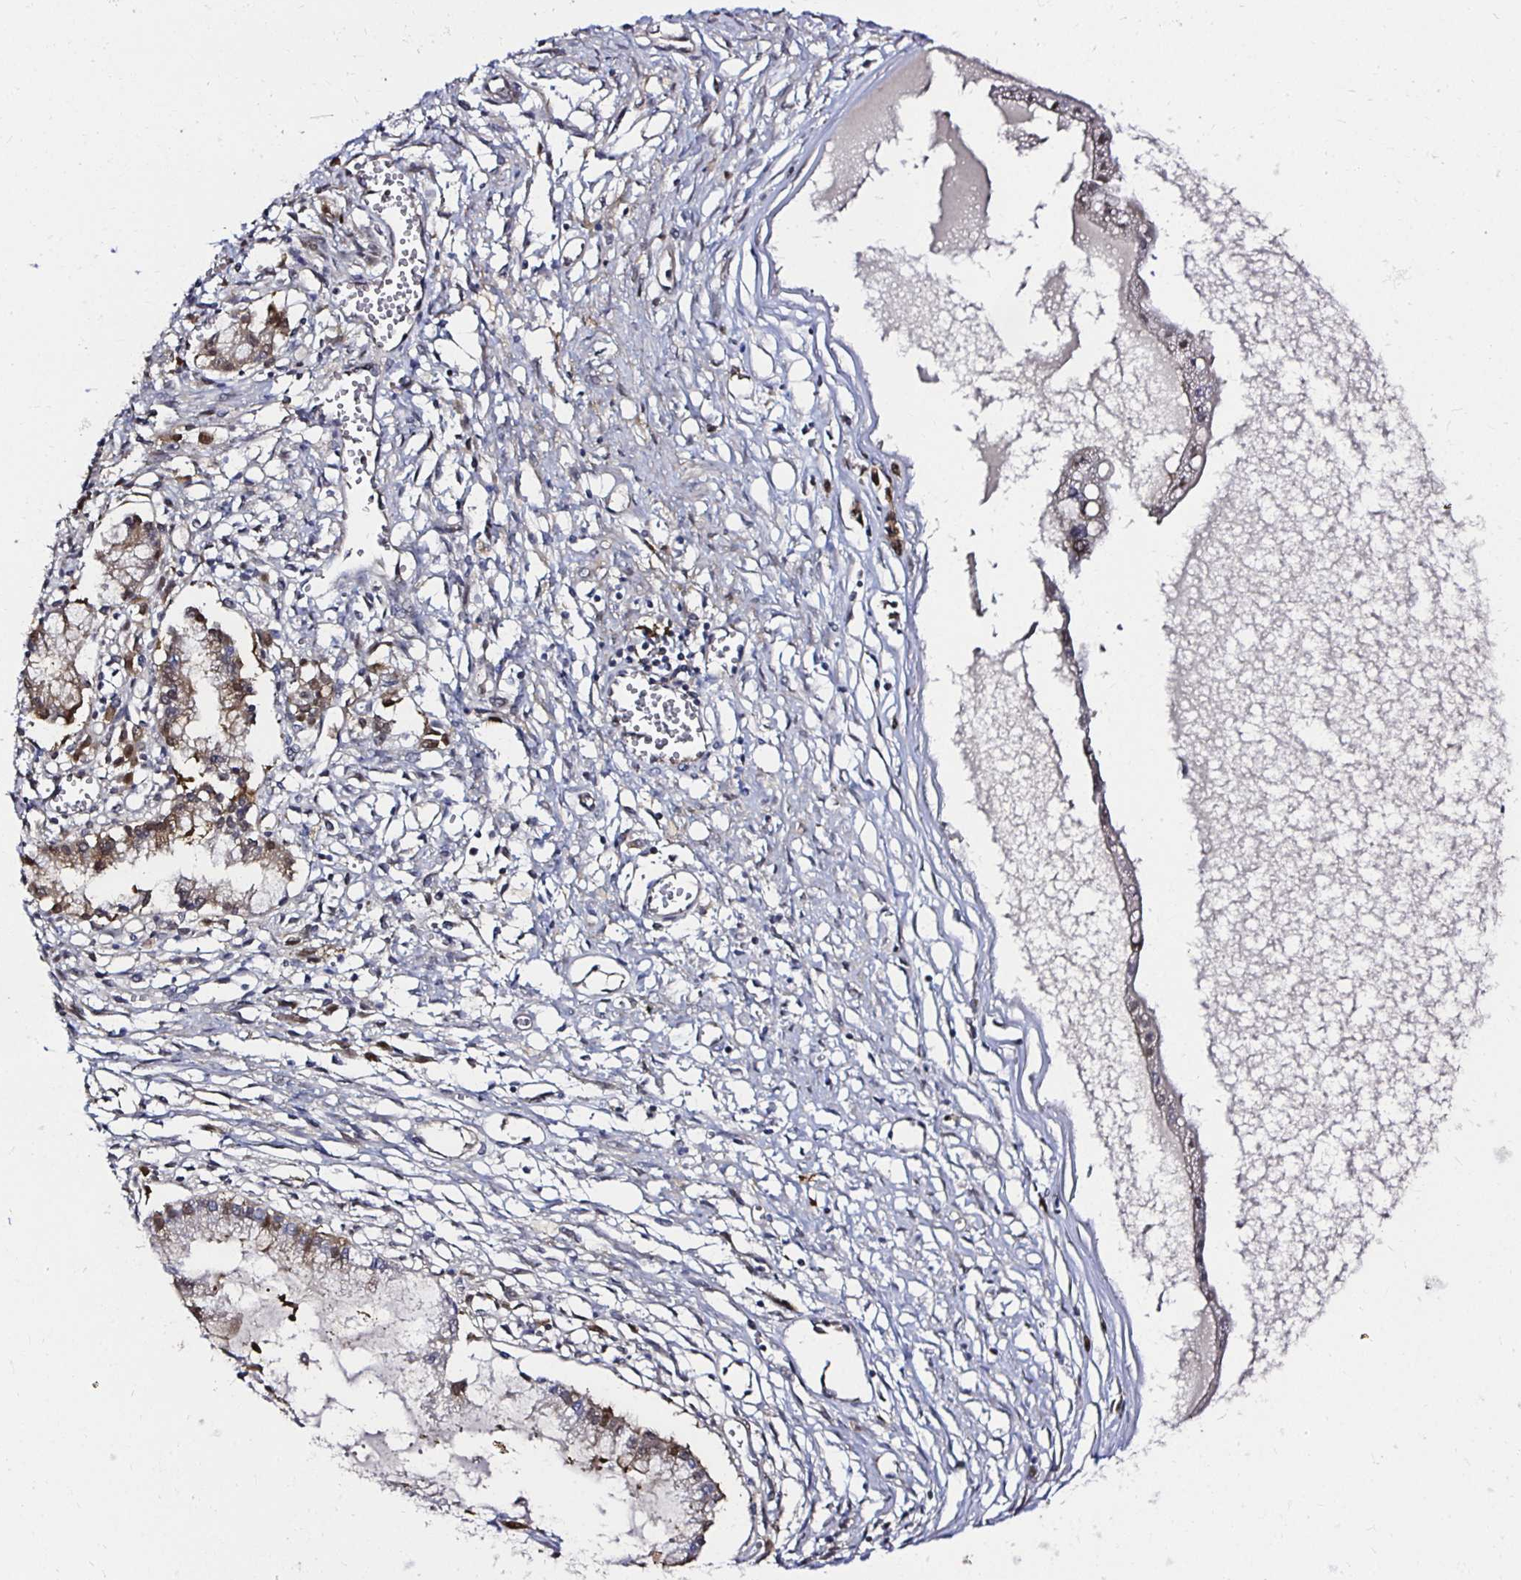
{"staining": {"intensity": "weak", "quantity": "25%-75%", "location": "cytoplasmic/membranous"}, "tissue": "ovarian cancer", "cell_type": "Tumor cells", "image_type": "cancer", "snomed": [{"axis": "morphology", "description": "Cystadenocarcinoma, mucinous, NOS"}, {"axis": "topography", "description": "Ovary"}], "caption": "DAB immunohistochemical staining of ovarian cancer exhibits weak cytoplasmic/membranous protein positivity in about 25%-75% of tumor cells.", "gene": "TXN", "patient": {"sex": "female", "age": 34}}